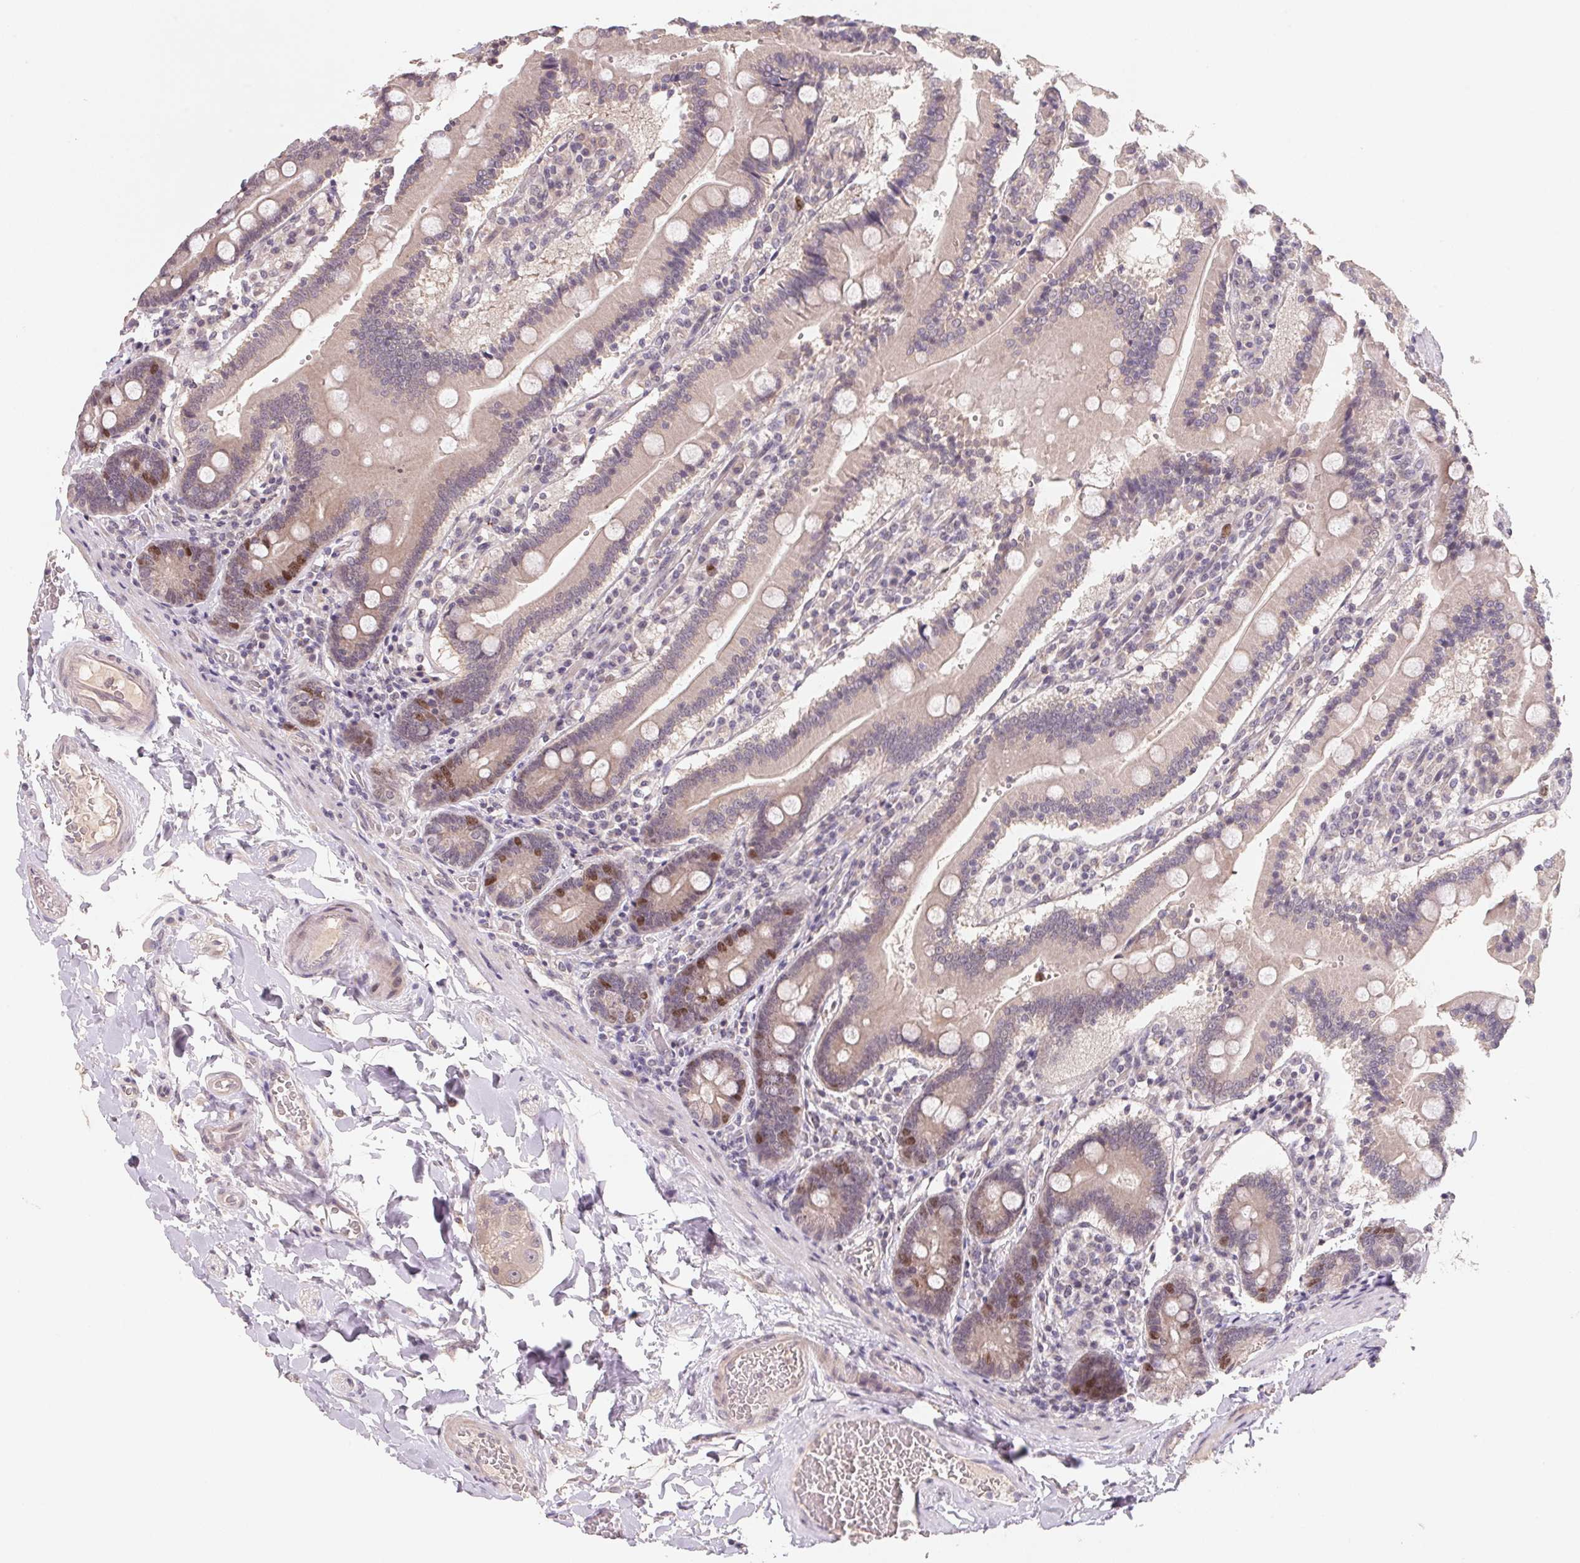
{"staining": {"intensity": "moderate", "quantity": "25%-75%", "location": "cytoplasmic/membranous,nuclear"}, "tissue": "duodenum", "cell_type": "Glandular cells", "image_type": "normal", "snomed": [{"axis": "morphology", "description": "Normal tissue, NOS"}, {"axis": "topography", "description": "Duodenum"}], "caption": "The image displays immunohistochemical staining of normal duodenum. There is moderate cytoplasmic/membranous,nuclear positivity is appreciated in approximately 25%-75% of glandular cells.", "gene": "KIFC1", "patient": {"sex": "female", "age": 62}}